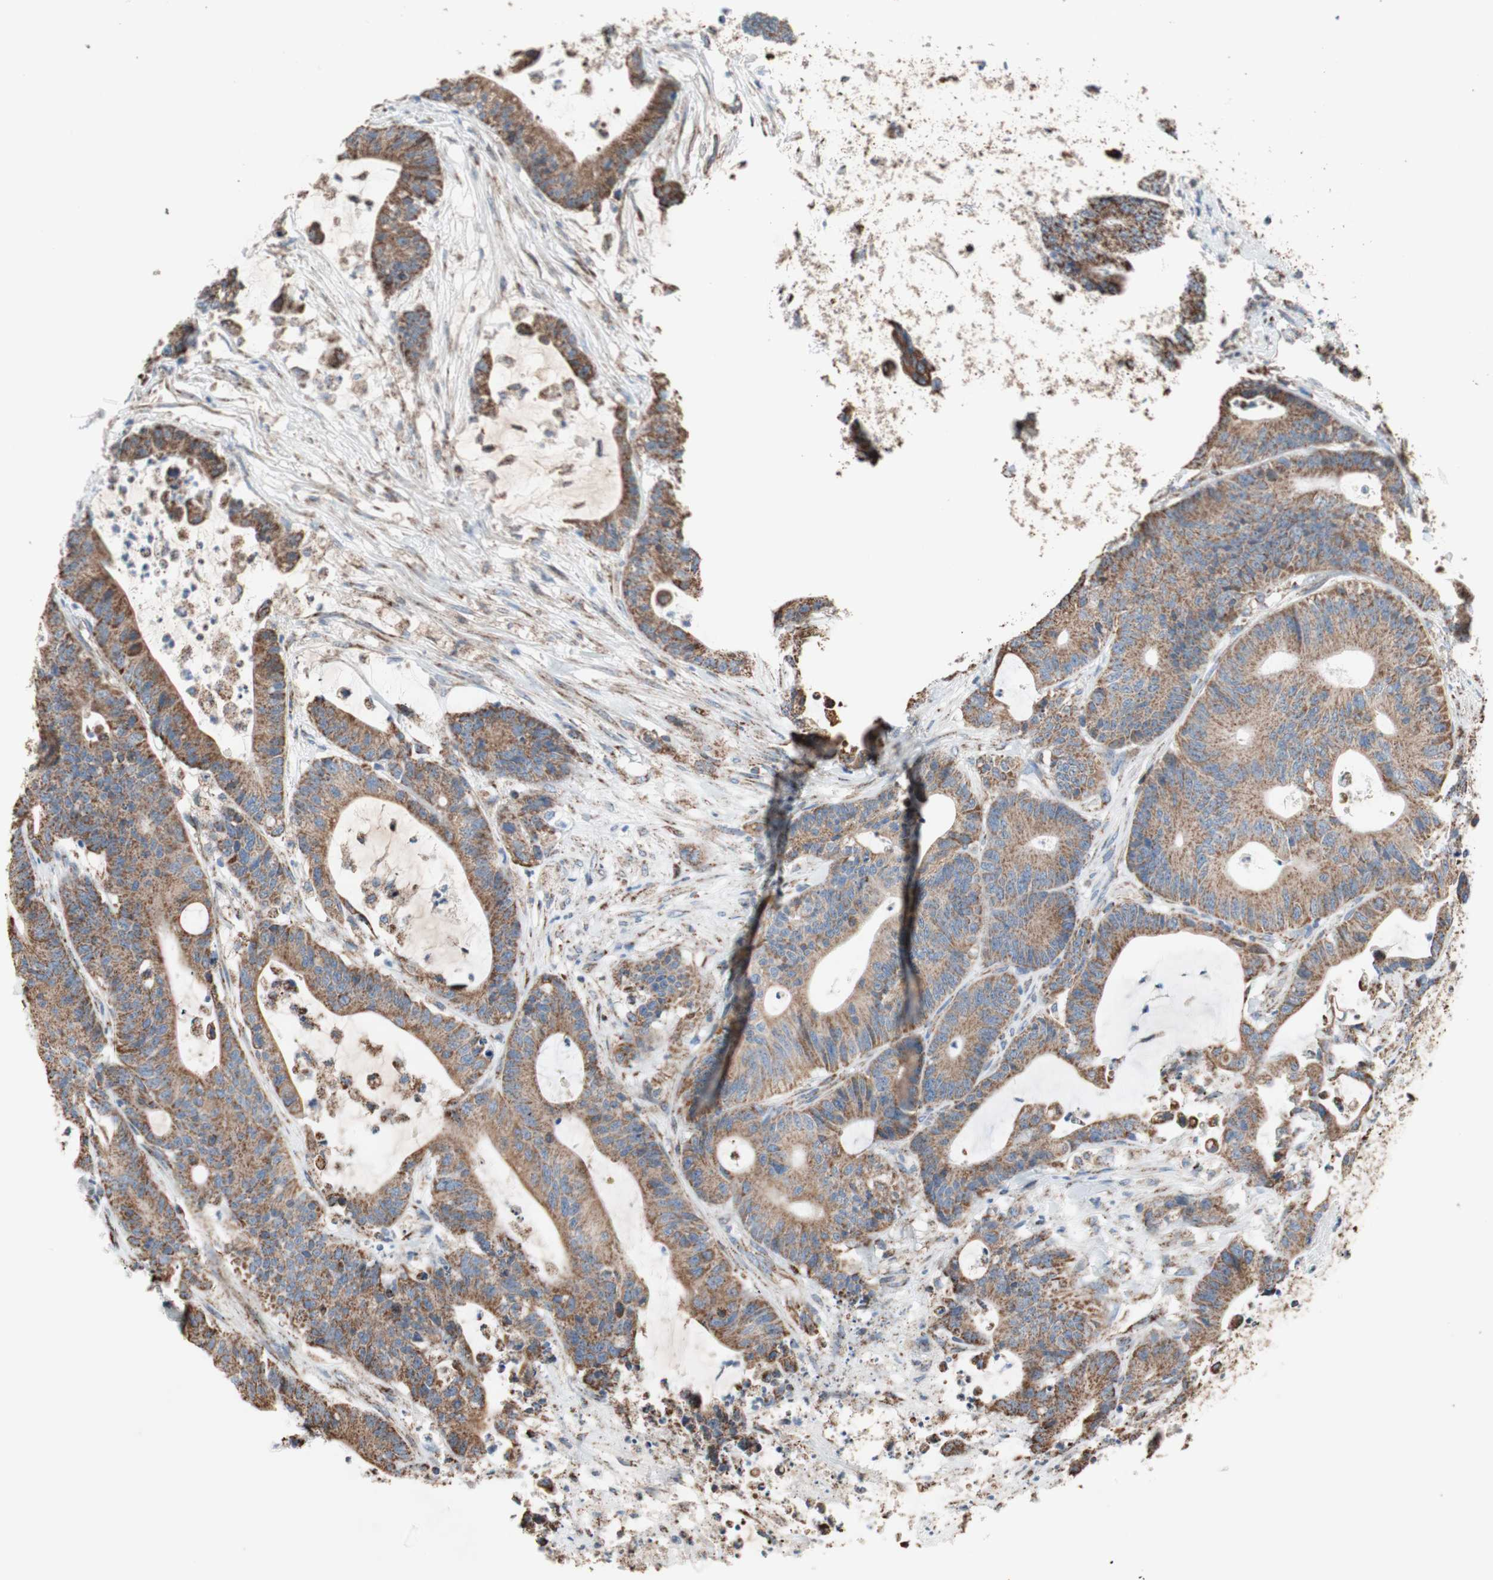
{"staining": {"intensity": "strong", "quantity": ">75%", "location": "cytoplasmic/membranous"}, "tissue": "colorectal cancer", "cell_type": "Tumor cells", "image_type": "cancer", "snomed": [{"axis": "morphology", "description": "Adenocarcinoma, NOS"}, {"axis": "topography", "description": "Colon"}], "caption": "High-power microscopy captured an immunohistochemistry micrograph of colorectal adenocarcinoma, revealing strong cytoplasmic/membranous expression in approximately >75% of tumor cells.", "gene": "PCSK4", "patient": {"sex": "female", "age": 84}}